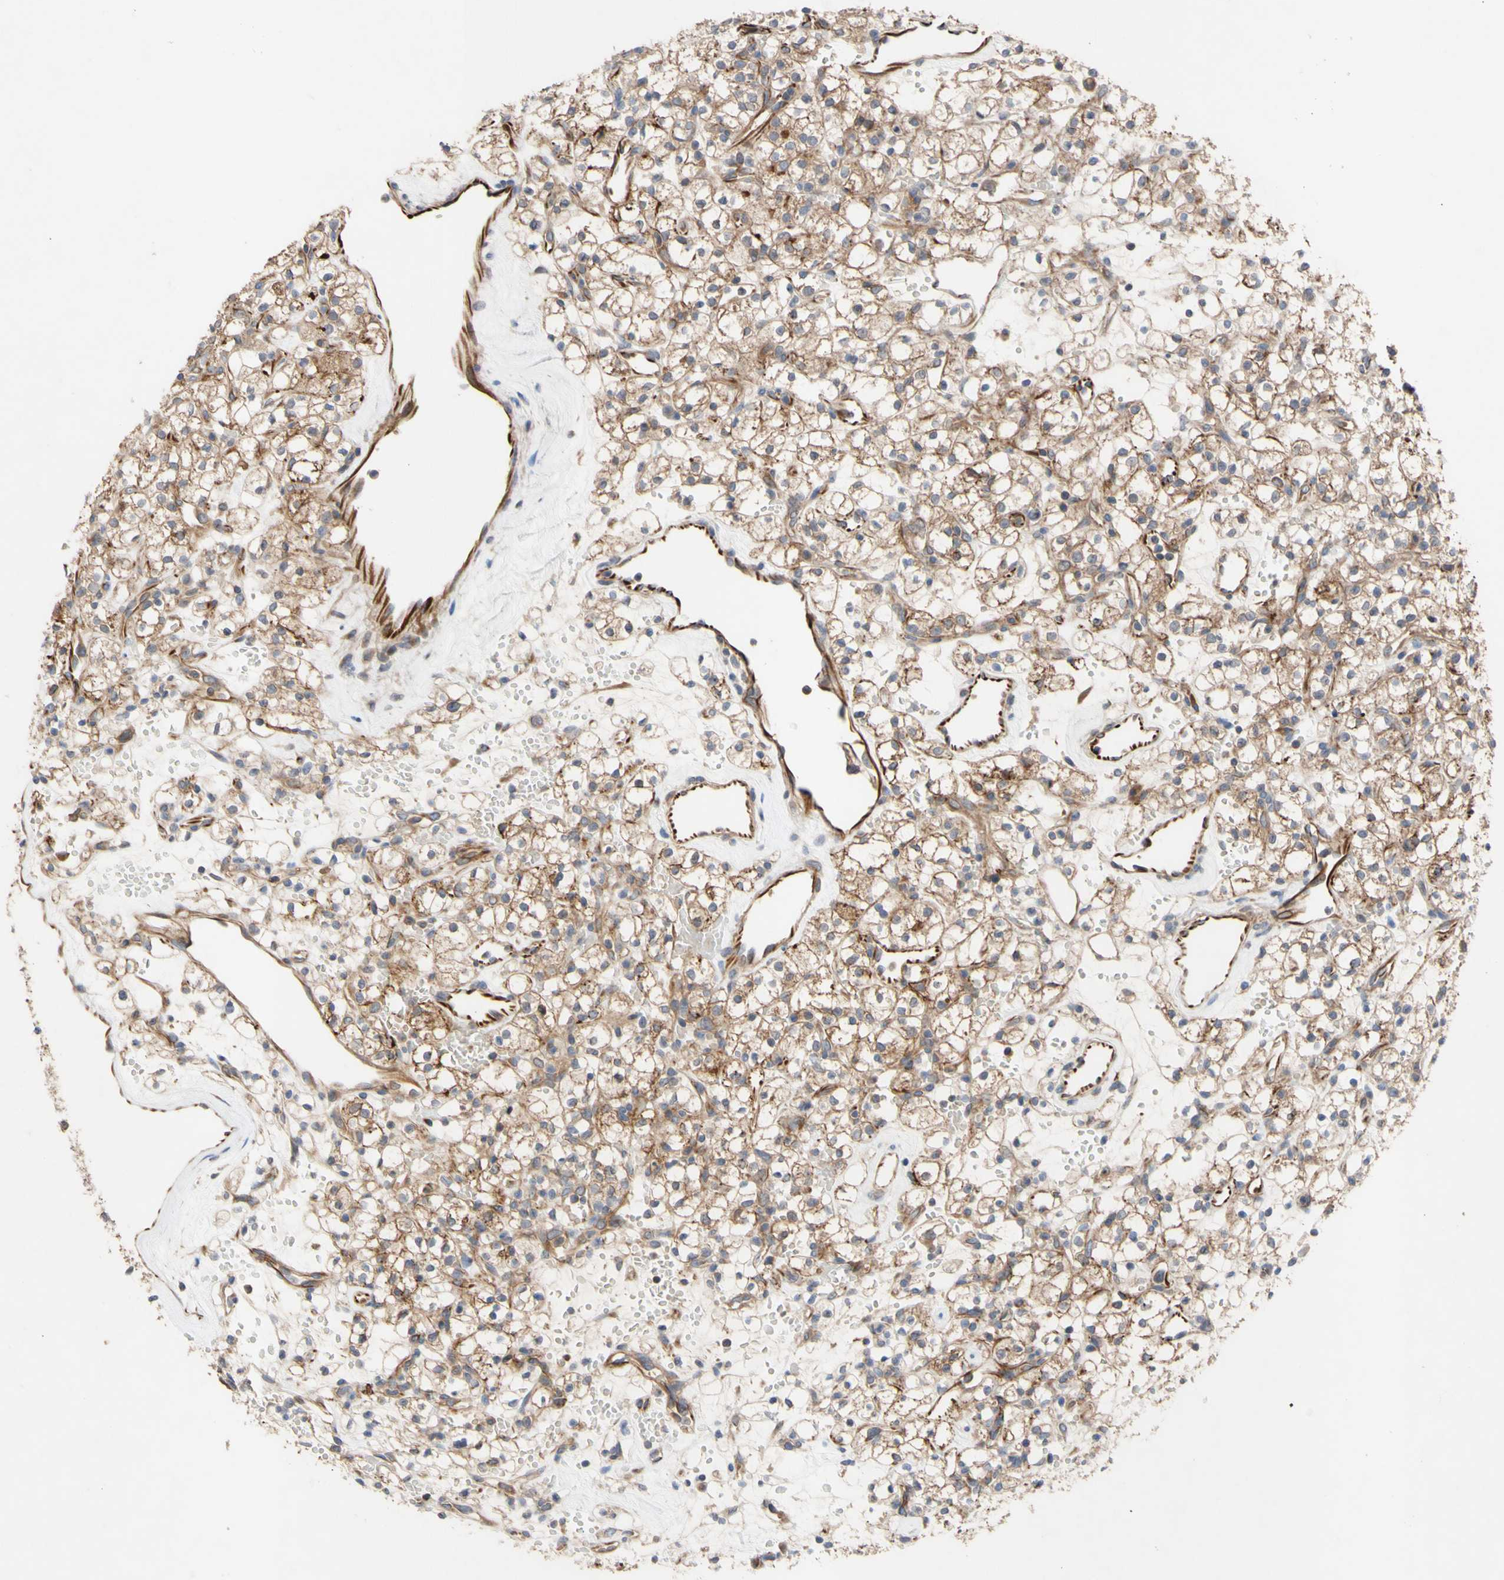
{"staining": {"intensity": "moderate", "quantity": ">75%", "location": "cytoplasmic/membranous"}, "tissue": "renal cancer", "cell_type": "Tumor cells", "image_type": "cancer", "snomed": [{"axis": "morphology", "description": "Adenocarcinoma, NOS"}, {"axis": "topography", "description": "Kidney"}], "caption": "A micrograph of human renal adenocarcinoma stained for a protein reveals moderate cytoplasmic/membranous brown staining in tumor cells.", "gene": "EIF2S3", "patient": {"sex": "female", "age": 60}}